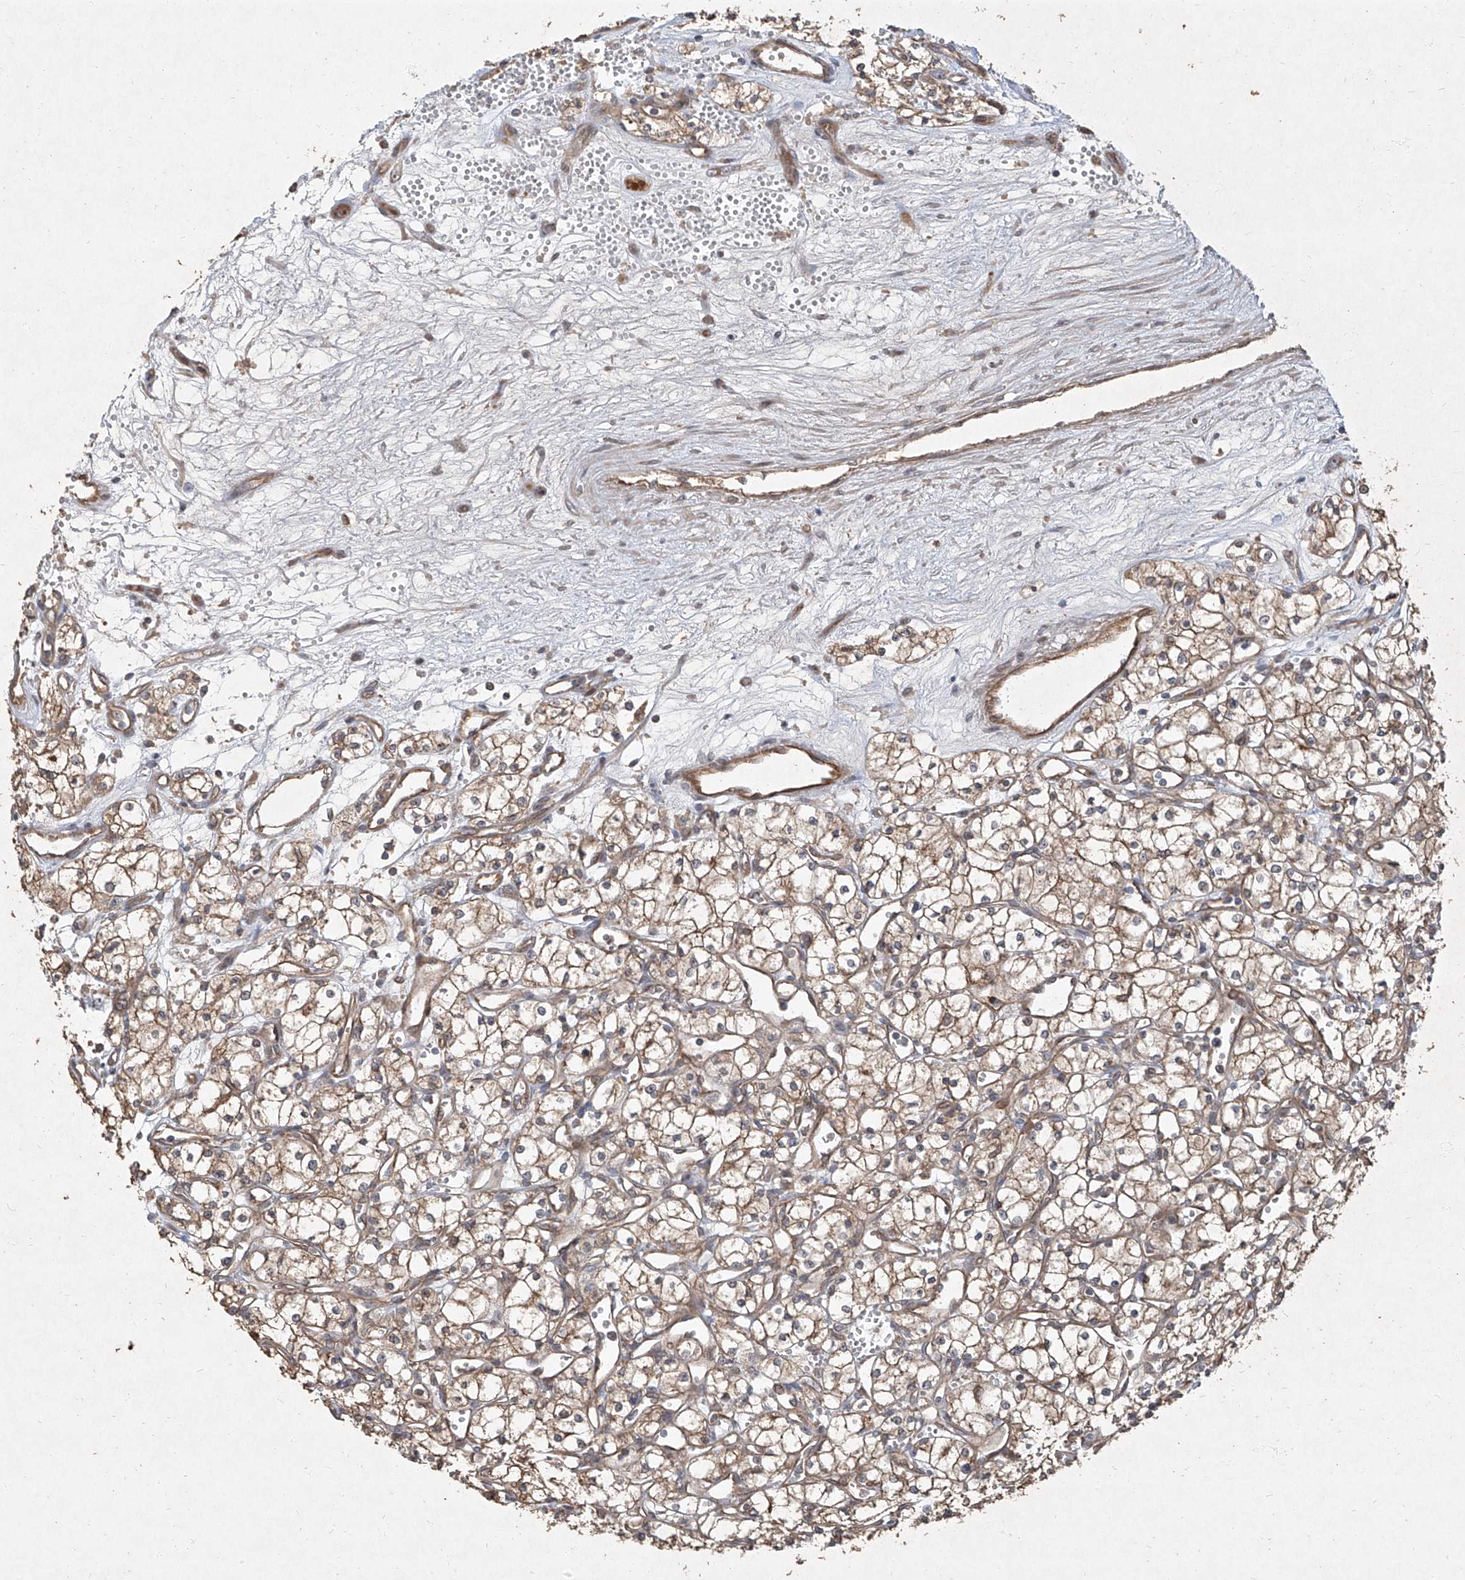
{"staining": {"intensity": "moderate", "quantity": ">75%", "location": "cytoplasmic/membranous"}, "tissue": "renal cancer", "cell_type": "Tumor cells", "image_type": "cancer", "snomed": [{"axis": "morphology", "description": "Adenocarcinoma, NOS"}, {"axis": "topography", "description": "Kidney"}], "caption": "The histopathology image demonstrates immunohistochemical staining of renal cancer (adenocarcinoma). There is moderate cytoplasmic/membranous expression is seen in approximately >75% of tumor cells. The protein is shown in brown color, while the nuclei are stained blue.", "gene": "CCN1", "patient": {"sex": "male", "age": 59}}